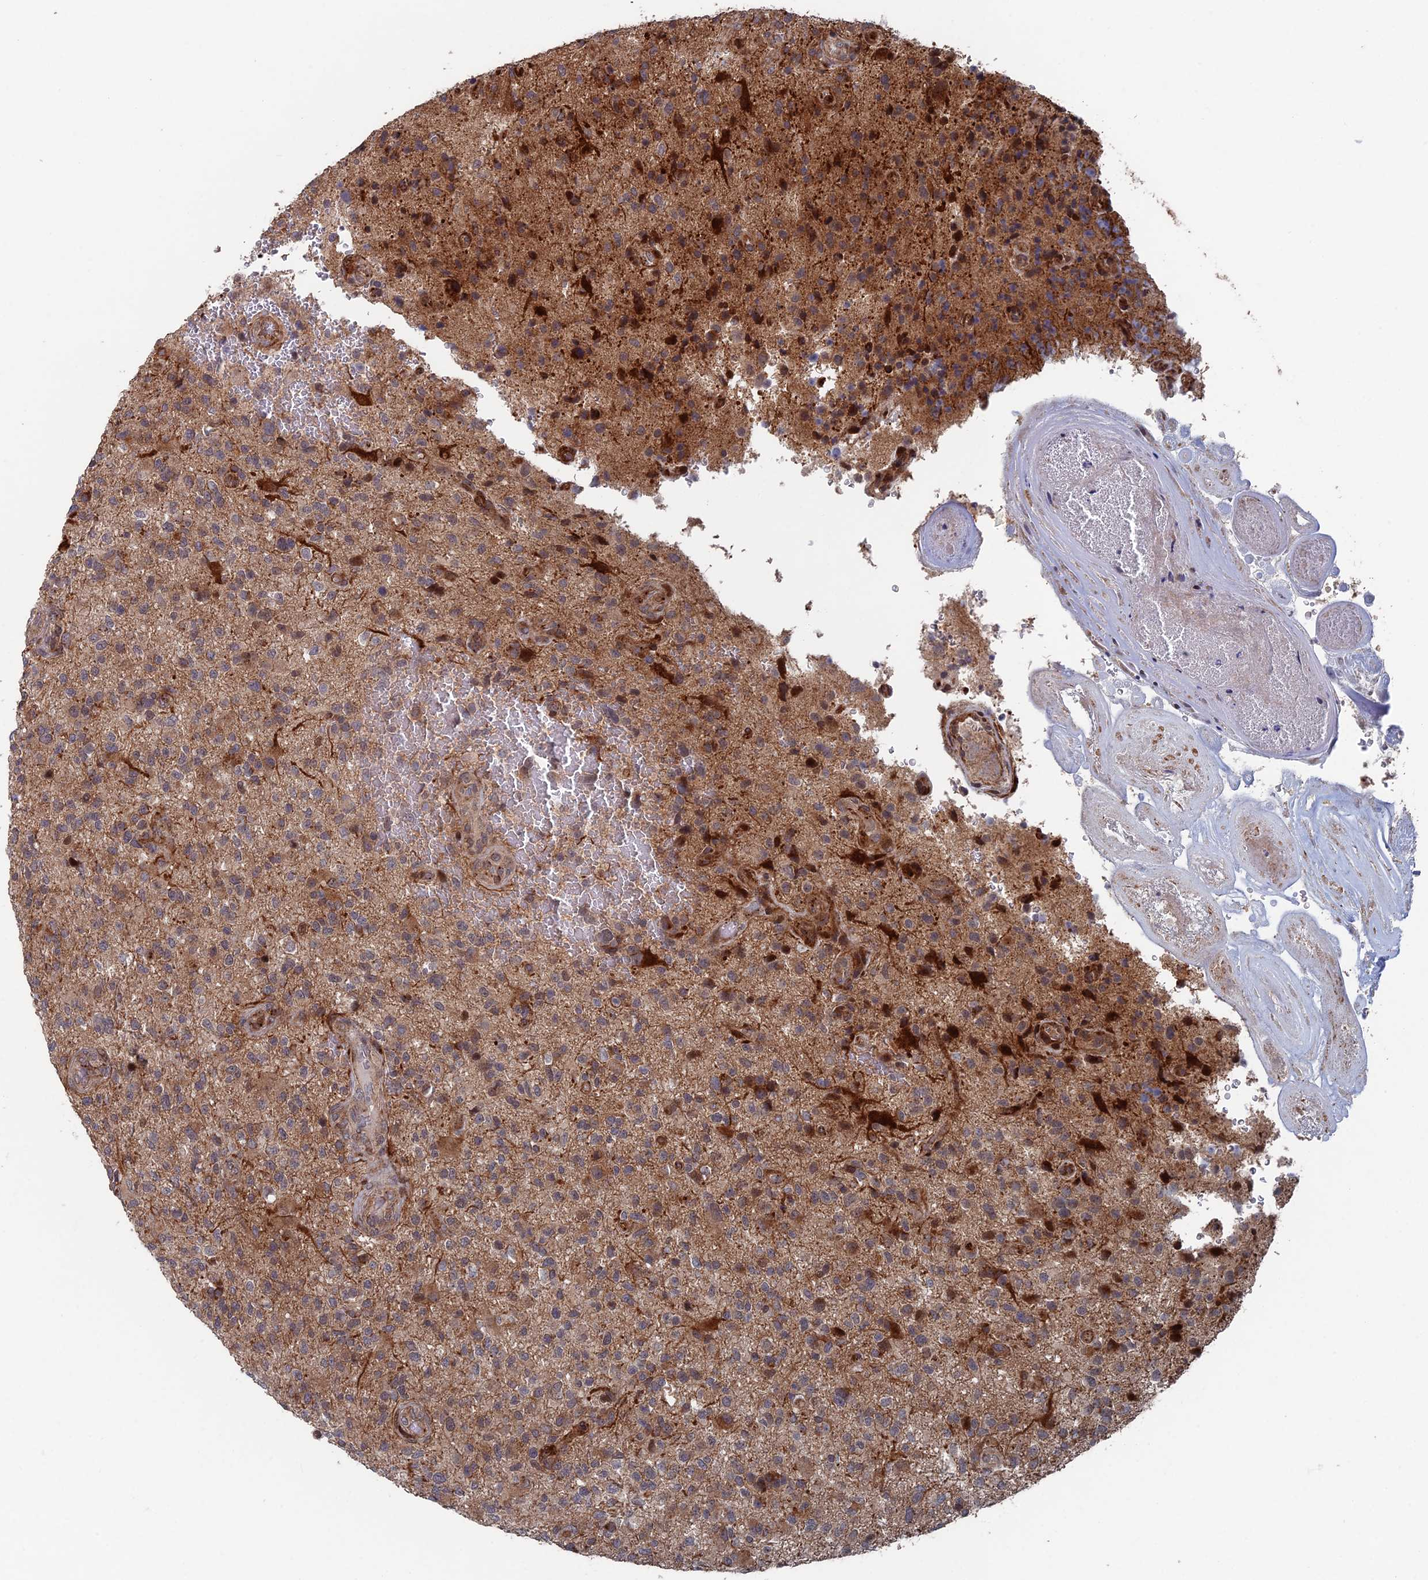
{"staining": {"intensity": "strong", "quantity": "<25%", "location": "cytoplasmic/membranous"}, "tissue": "glioma", "cell_type": "Tumor cells", "image_type": "cancer", "snomed": [{"axis": "morphology", "description": "Glioma, malignant, High grade"}, {"axis": "topography", "description": "Brain"}], "caption": "Tumor cells reveal medium levels of strong cytoplasmic/membranous staining in approximately <25% of cells in human glioma. The staining was performed using DAB (3,3'-diaminobenzidine), with brown indicating positive protein expression. Nuclei are stained blue with hematoxylin.", "gene": "GTF2IRD1", "patient": {"sex": "male", "age": 47}}